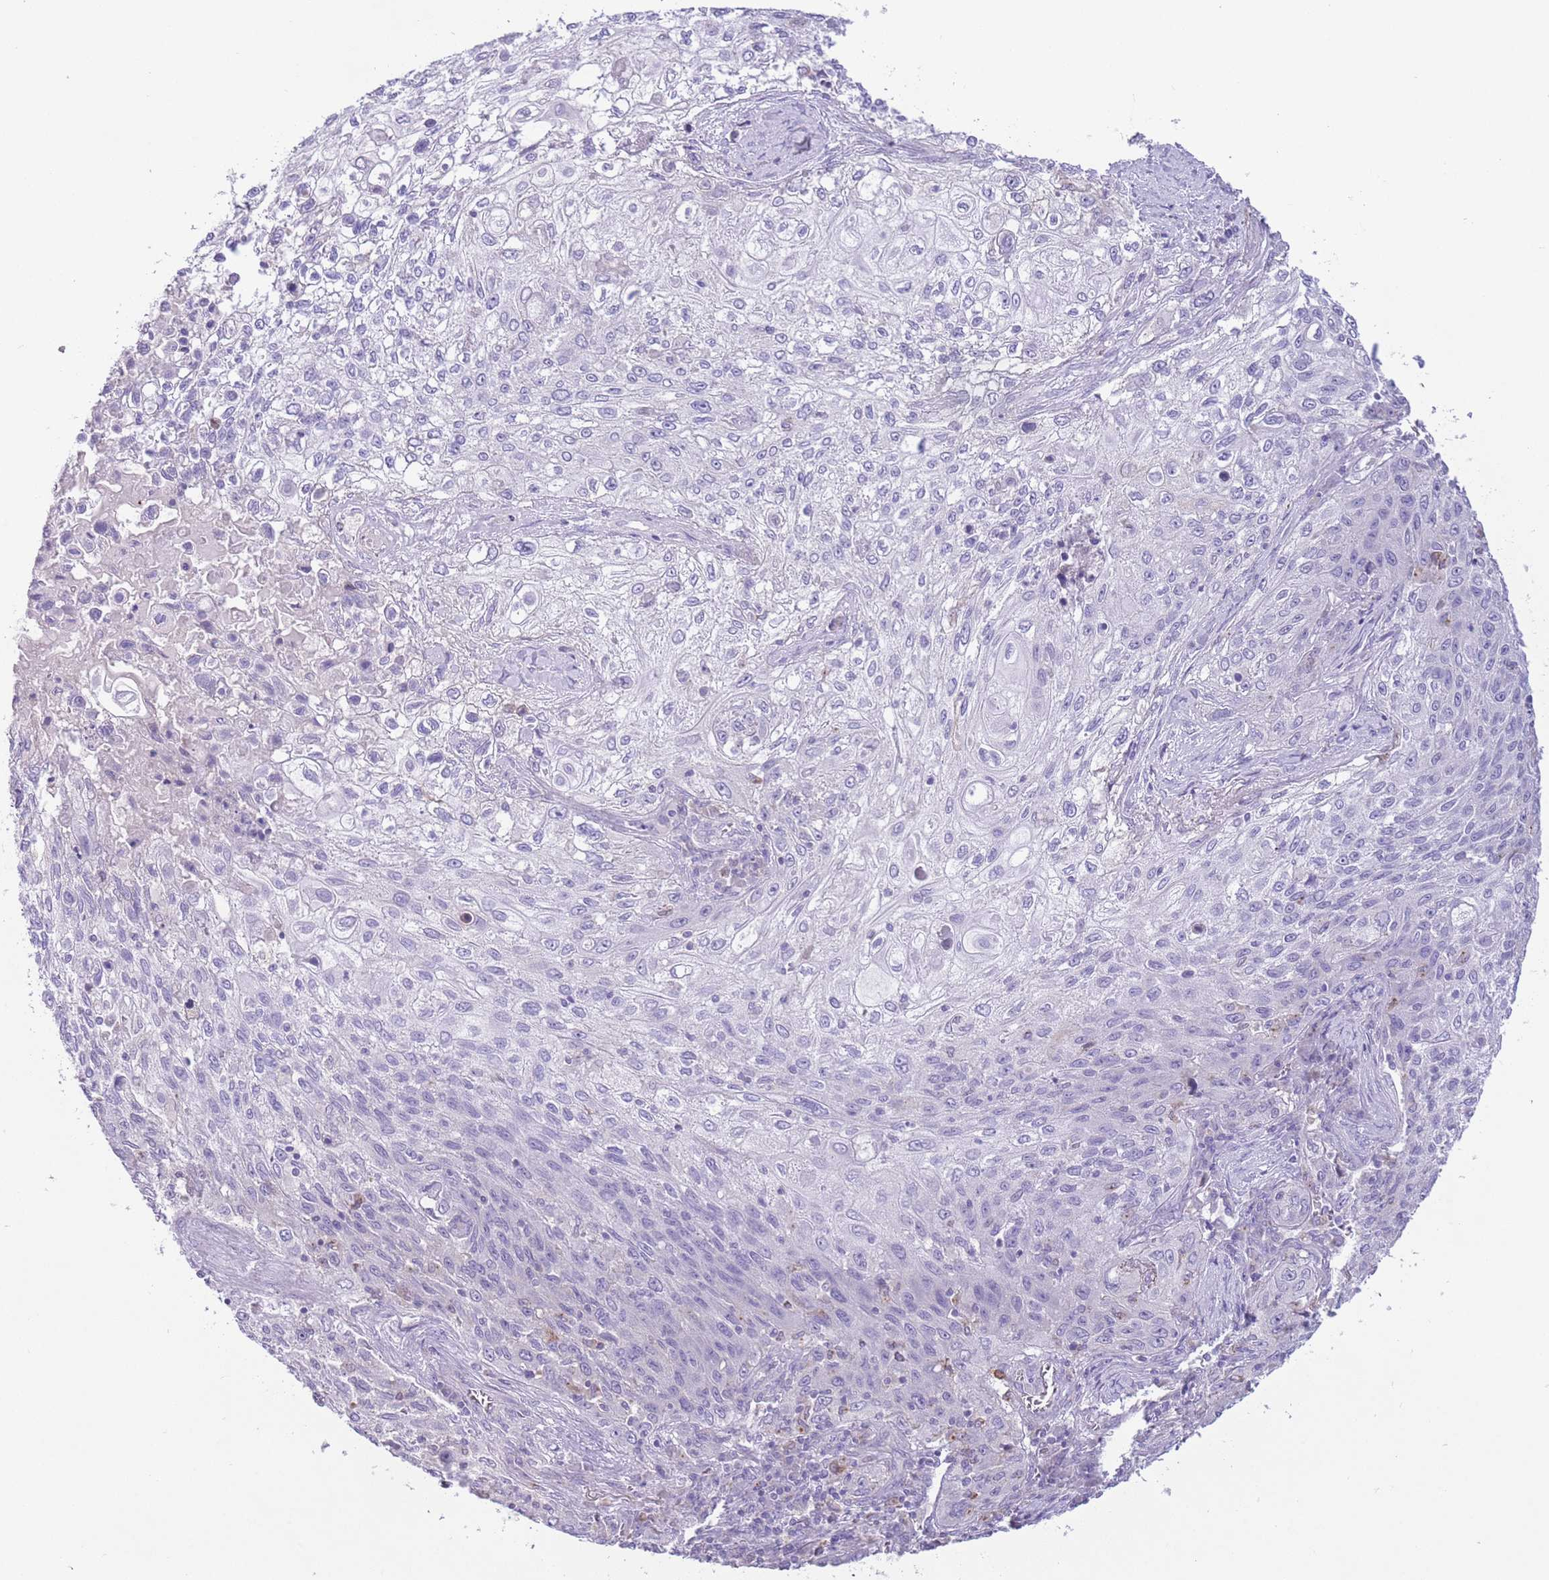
{"staining": {"intensity": "negative", "quantity": "none", "location": "none"}, "tissue": "lung cancer", "cell_type": "Tumor cells", "image_type": "cancer", "snomed": [{"axis": "morphology", "description": "Squamous cell carcinoma, NOS"}, {"axis": "topography", "description": "Lung"}], "caption": "Human lung cancer (squamous cell carcinoma) stained for a protein using IHC reveals no staining in tumor cells.", "gene": "ZNF697", "patient": {"sex": "female", "age": 69}}